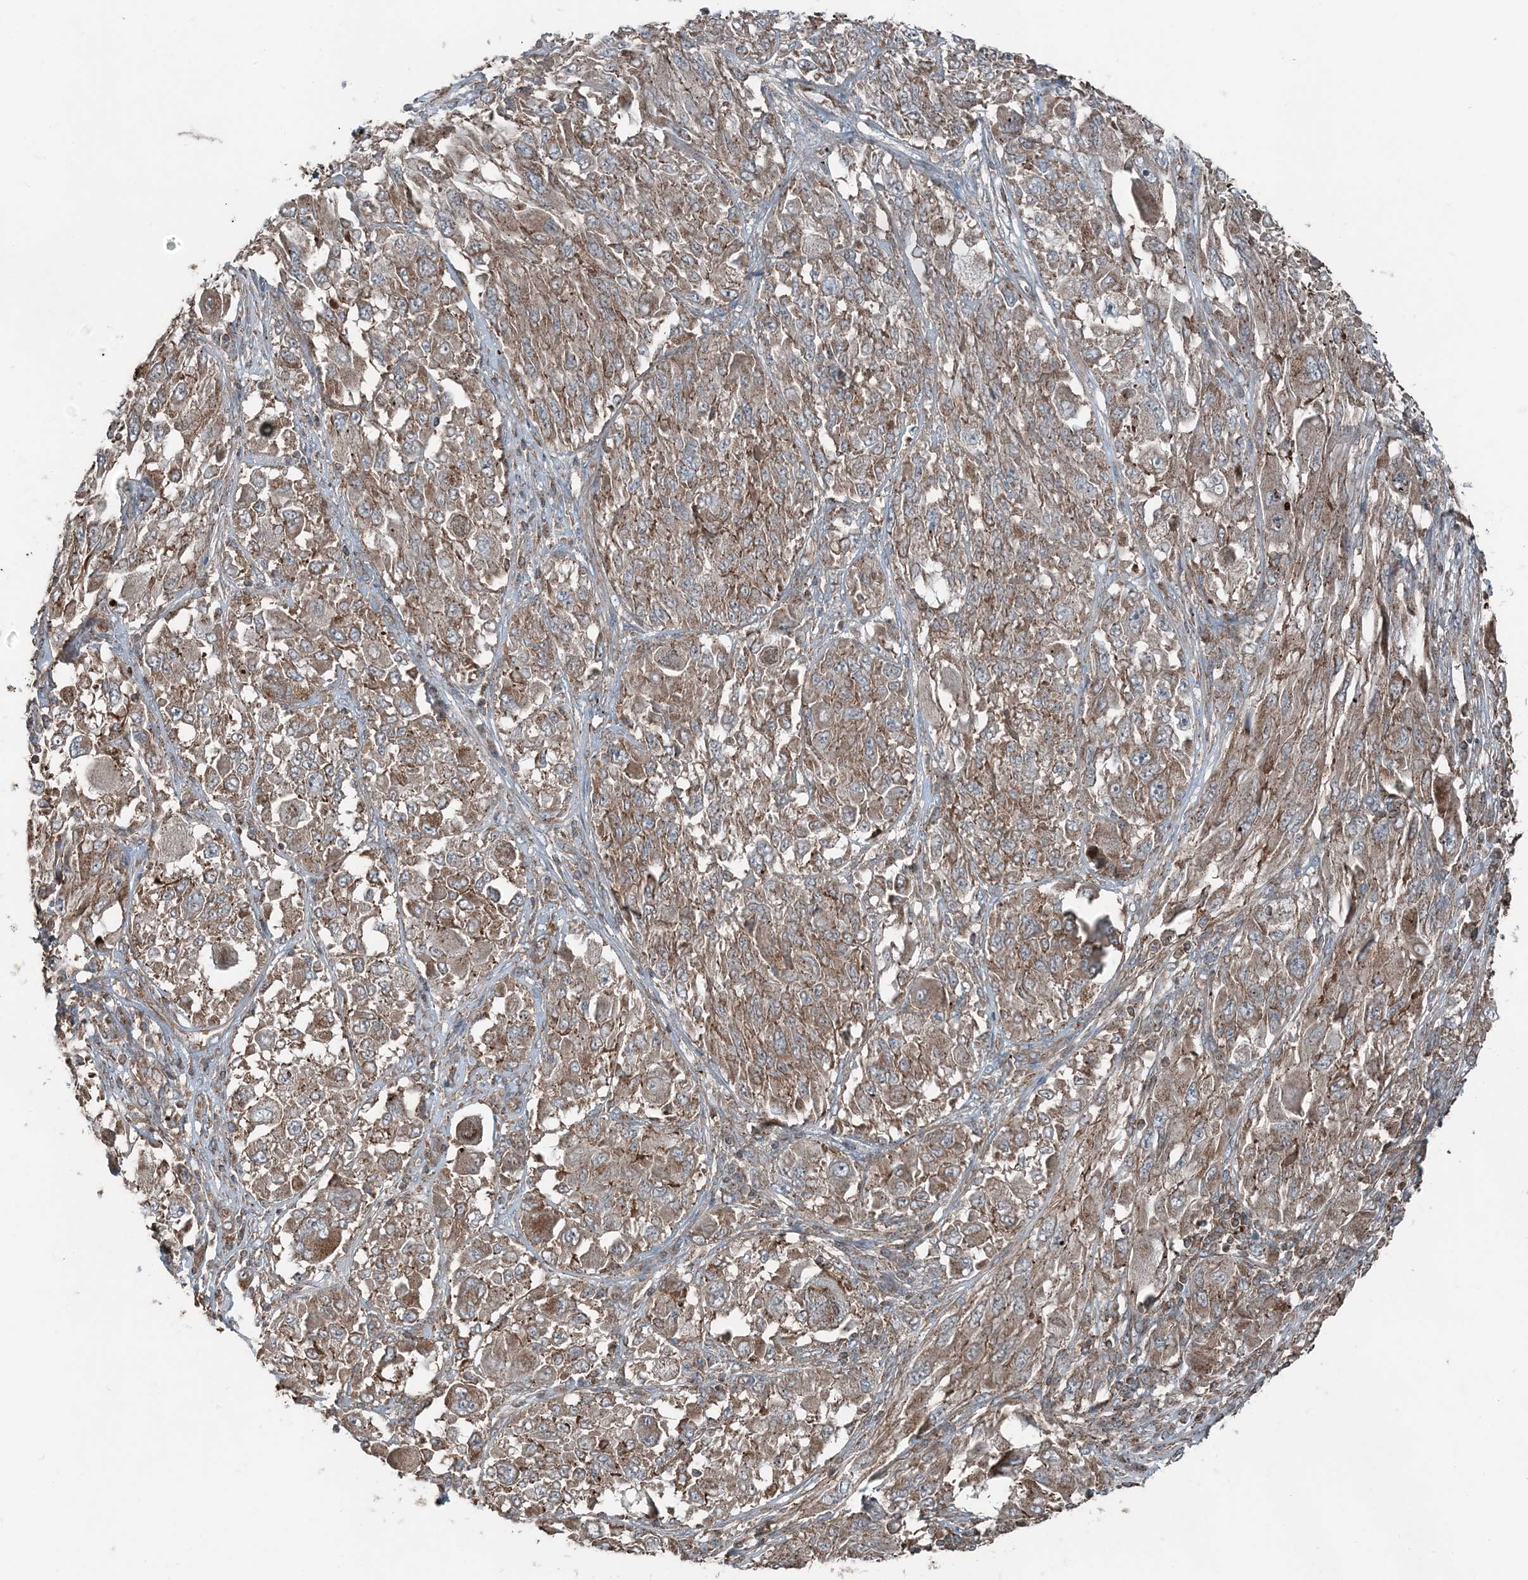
{"staining": {"intensity": "moderate", "quantity": ">75%", "location": "cytoplasmic/membranous"}, "tissue": "melanoma", "cell_type": "Tumor cells", "image_type": "cancer", "snomed": [{"axis": "morphology", "description": "Malignant melanoma, NOS"}, {"axis": "topography", "description": "Skin"}], "caption": "An image of malignant melanoma stained for a protein displays moderate cytoplasmic/membranous brown staining in tumor cells.", "gene": "KY", "patient": {"sex": "female", "age": 91}}